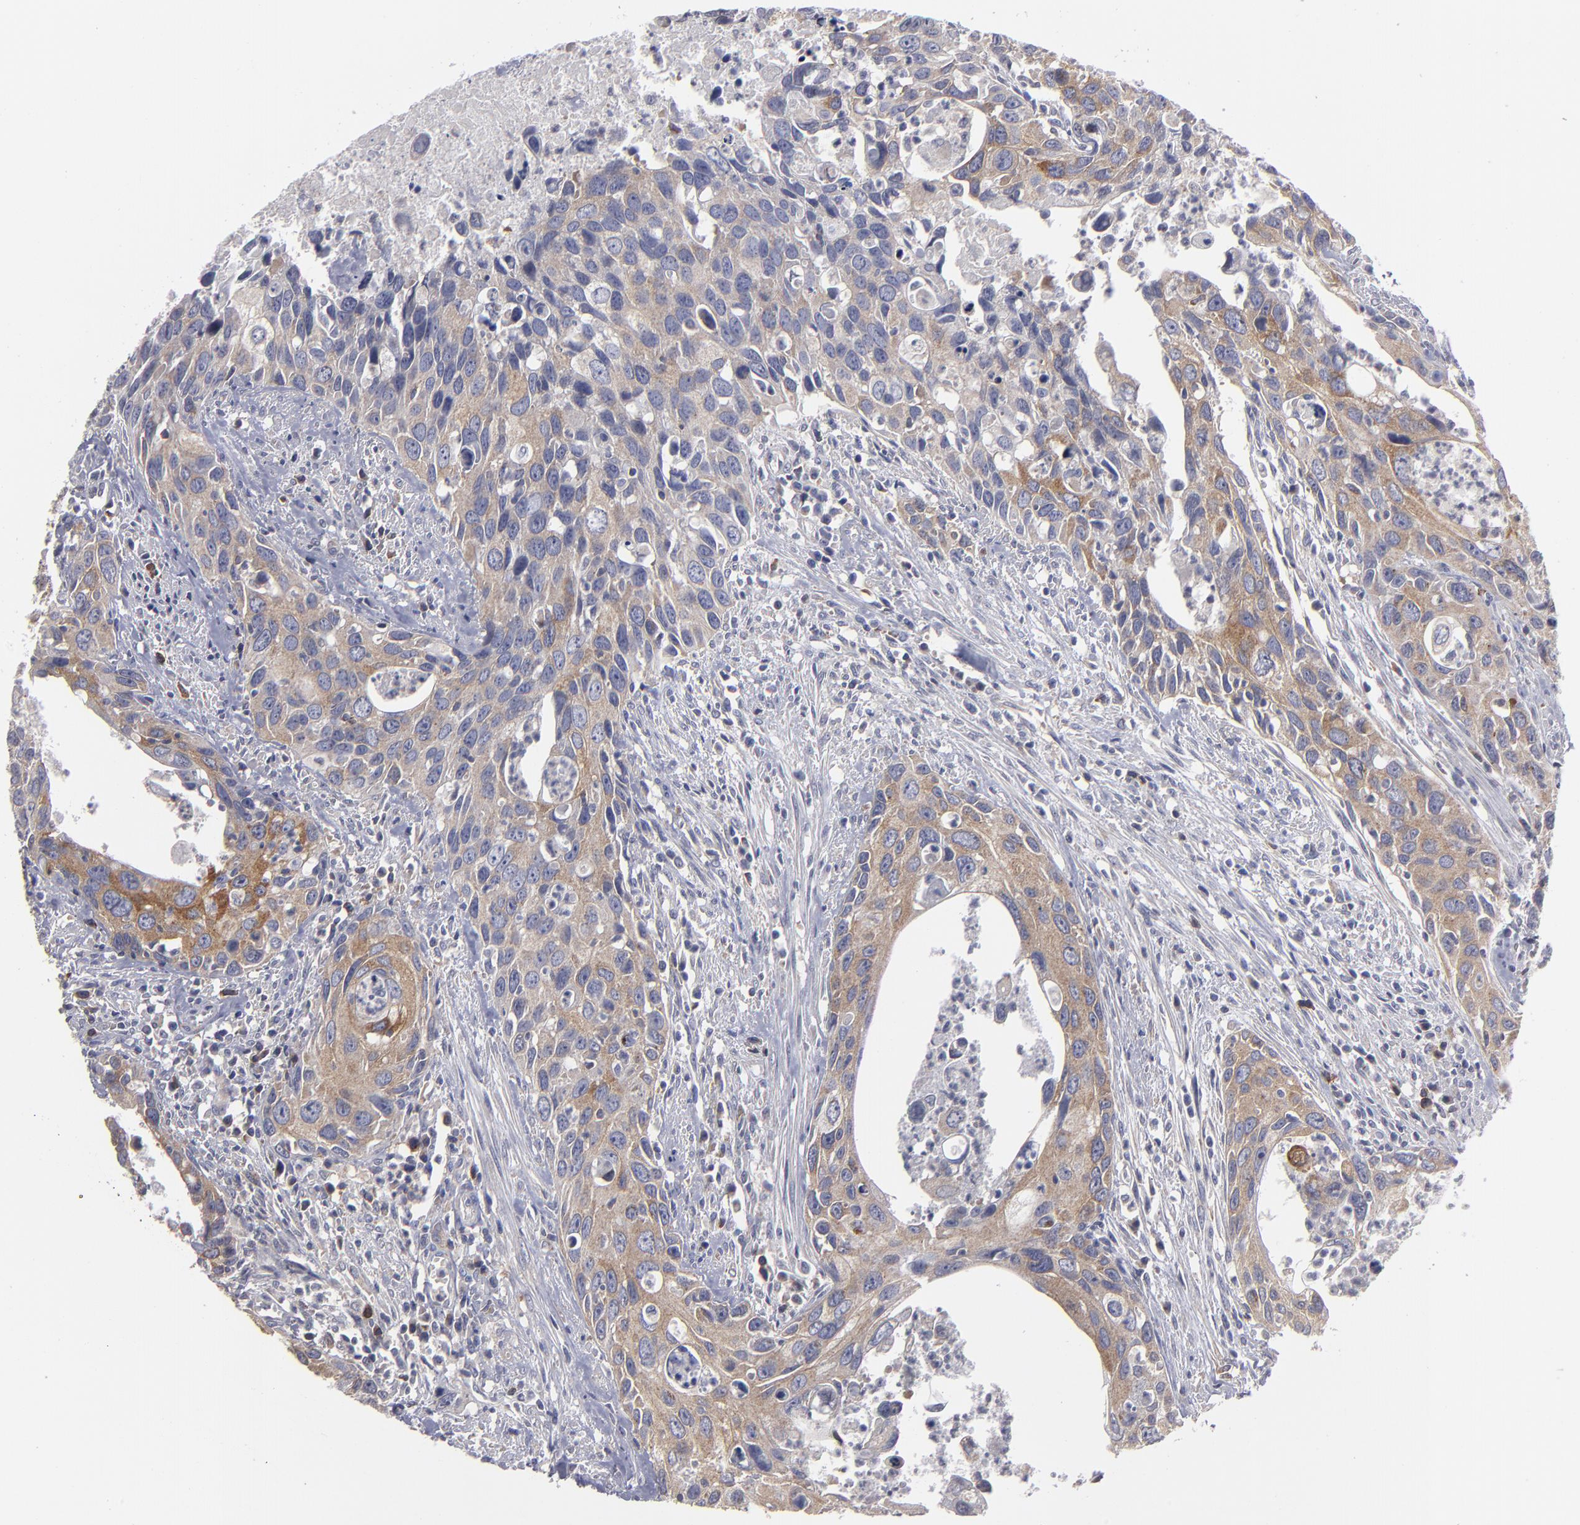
{"staining": {"intensity": "moderate", "quantity": ">75%", "location": "cytoplasmic/membranous"}, "tissue": "urothelial cancer", "cell_type": "Tumor cells", "image_type": "cancer", "snomed": [{"axis": "morphology", "description": "Urothelial carcinoma, High grade"}, {"axis": "topography", "description": "Urinary bladder"}], "caption": "Urothelial cancer tissue shows moderate cytoplasmic/membranous expression in approximately >75% of tumor cells, visualized by immunohistochemistry.", "gene": "CEP97", "patient": {"sex": "male", "age": 71}}